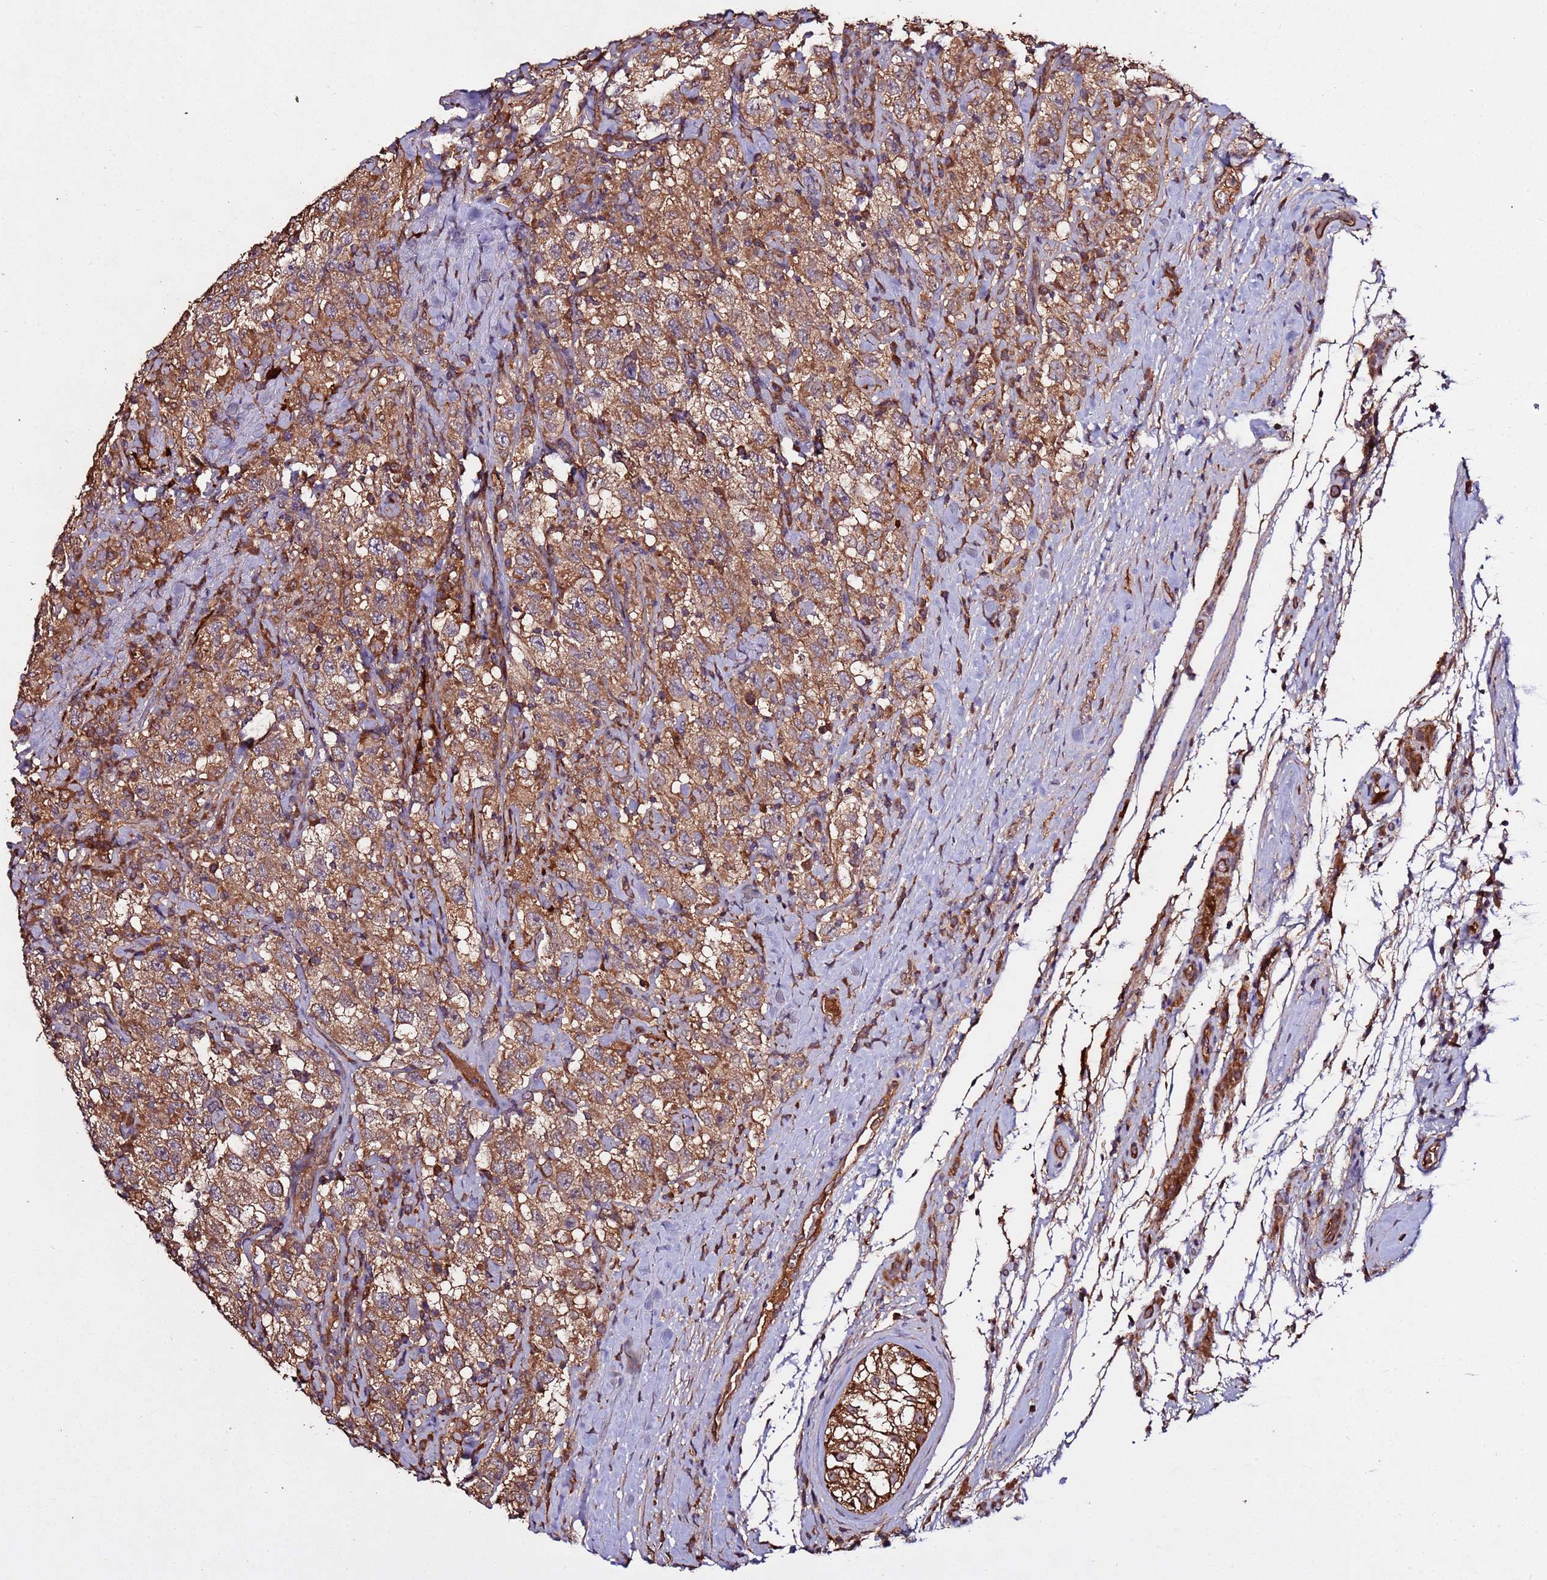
{"staining": {"intensity": "moderate", "quantity": ">75%", "location": "cytoplasmic/membranous"}, "tissue": "testis cancer", "cell_type": "Tumor cells", "image_type": "cancer", "snomed": [{"axis": "morphology", "description": "Seminoma, NOS"}, {"axis": "topography", "description": "Testis"}], "caption": "An image of human testis seminoma stained for a protein demonstrates moderate cytoplasmic/membranous brown staining in tumor cells. The protein of interest is stained brown, and the nuclei are stained in blue (DAB IHC with brightfield microscopy, high magnification).", "gene": "RPS15A", "patient": {"sex": "male", "age": 41}}